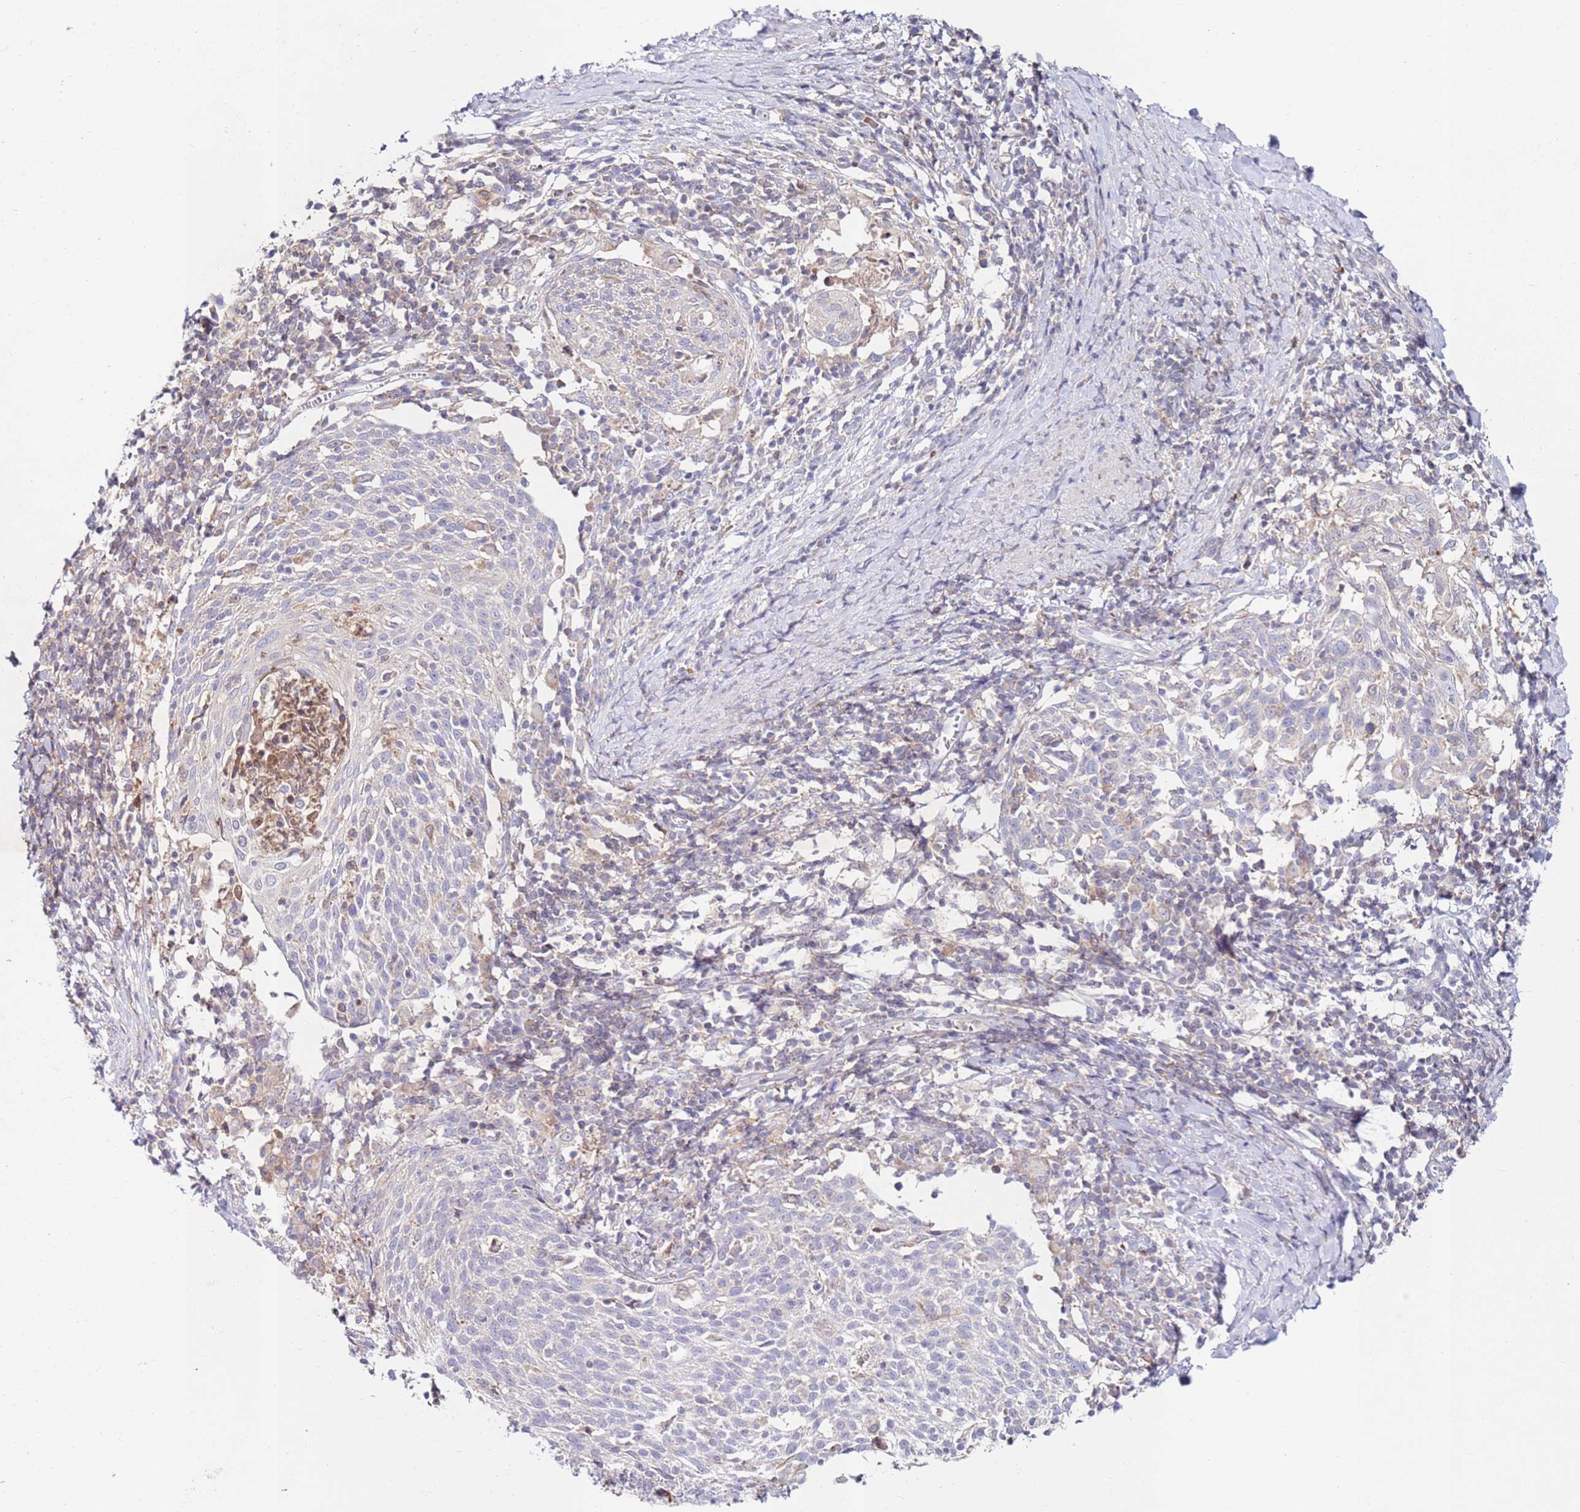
{"staining": {"intensity": "negative", "quantity": "none", "location": "none"}, "tissue": "cervical cancer", "cell_type": "Tumor cells", "image_type": "cancer", "snomed": [{"axis": "morphology", "description": "Squamous cell carcinoma, NOS"}, {"axis": "topography", "description": "Cervix"}], "caption": "This photomicrograph is of cervical cancer stained with immunohistochemistry to label a protein in brown with the nuclei are counter-stained blue. There is no positivity in tumor cells.", "gene": "CNOT9", "patient": {"sex": "female", "age": 52}}